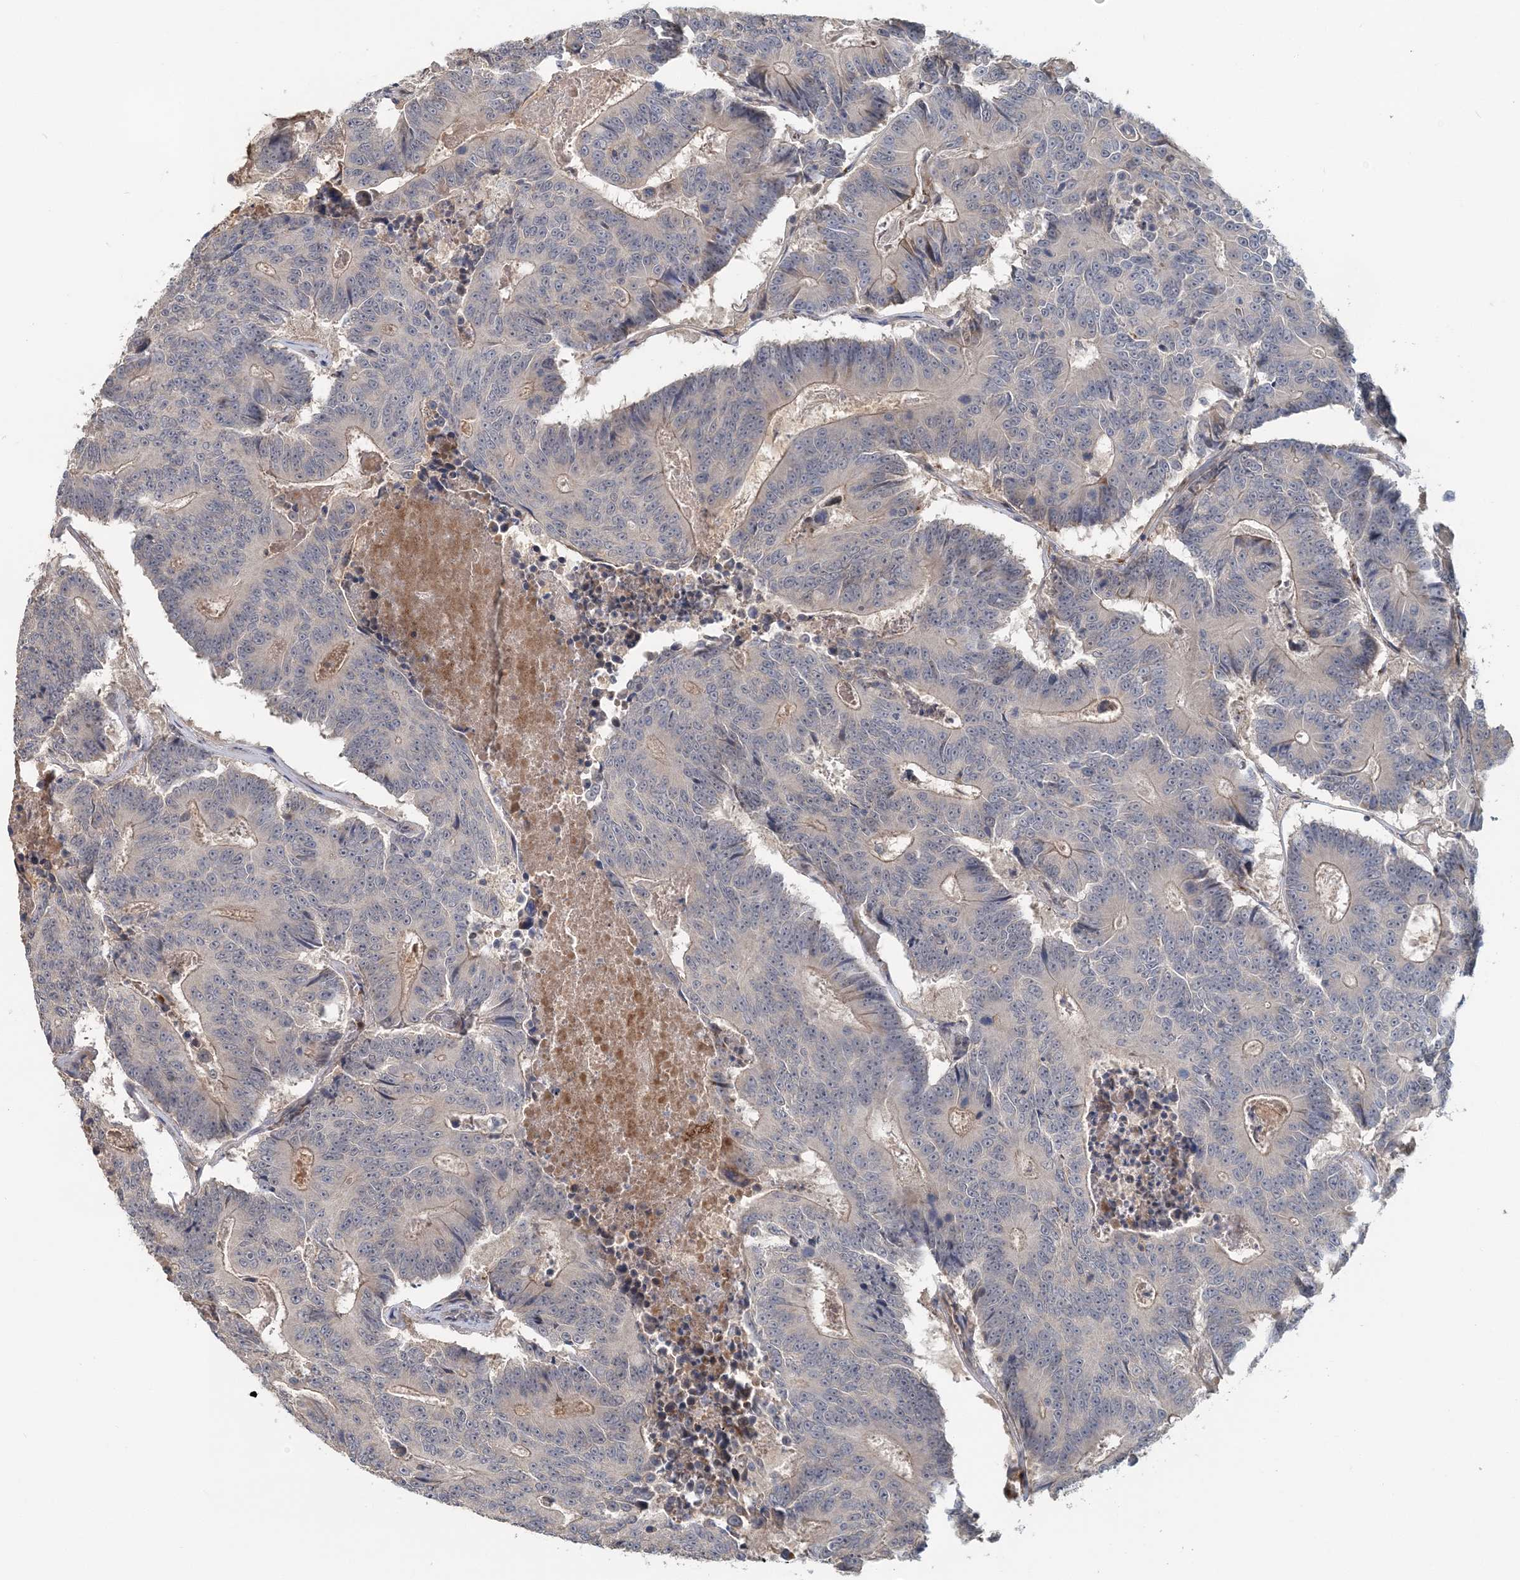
{"staining": {"intensity": "negative", "quantity": "none", "location": "none"}, "tissue": "colorectal cancer", "cell_type": "Tumor cells", "image_type": "cancer", "snomed": [{"axis": "morphology", "description": "Adenocarcinoma, NOS"}, {"axis": "topography", "description": "Colon"}], "caption": "A high-resolution micrograph shows IHC staining of colorectal cancer (adenocarcinoma), which reveals no significant staining in tumor cells.", "gene": "RNF25", "patient": {"sex": "male", "age": 83}}